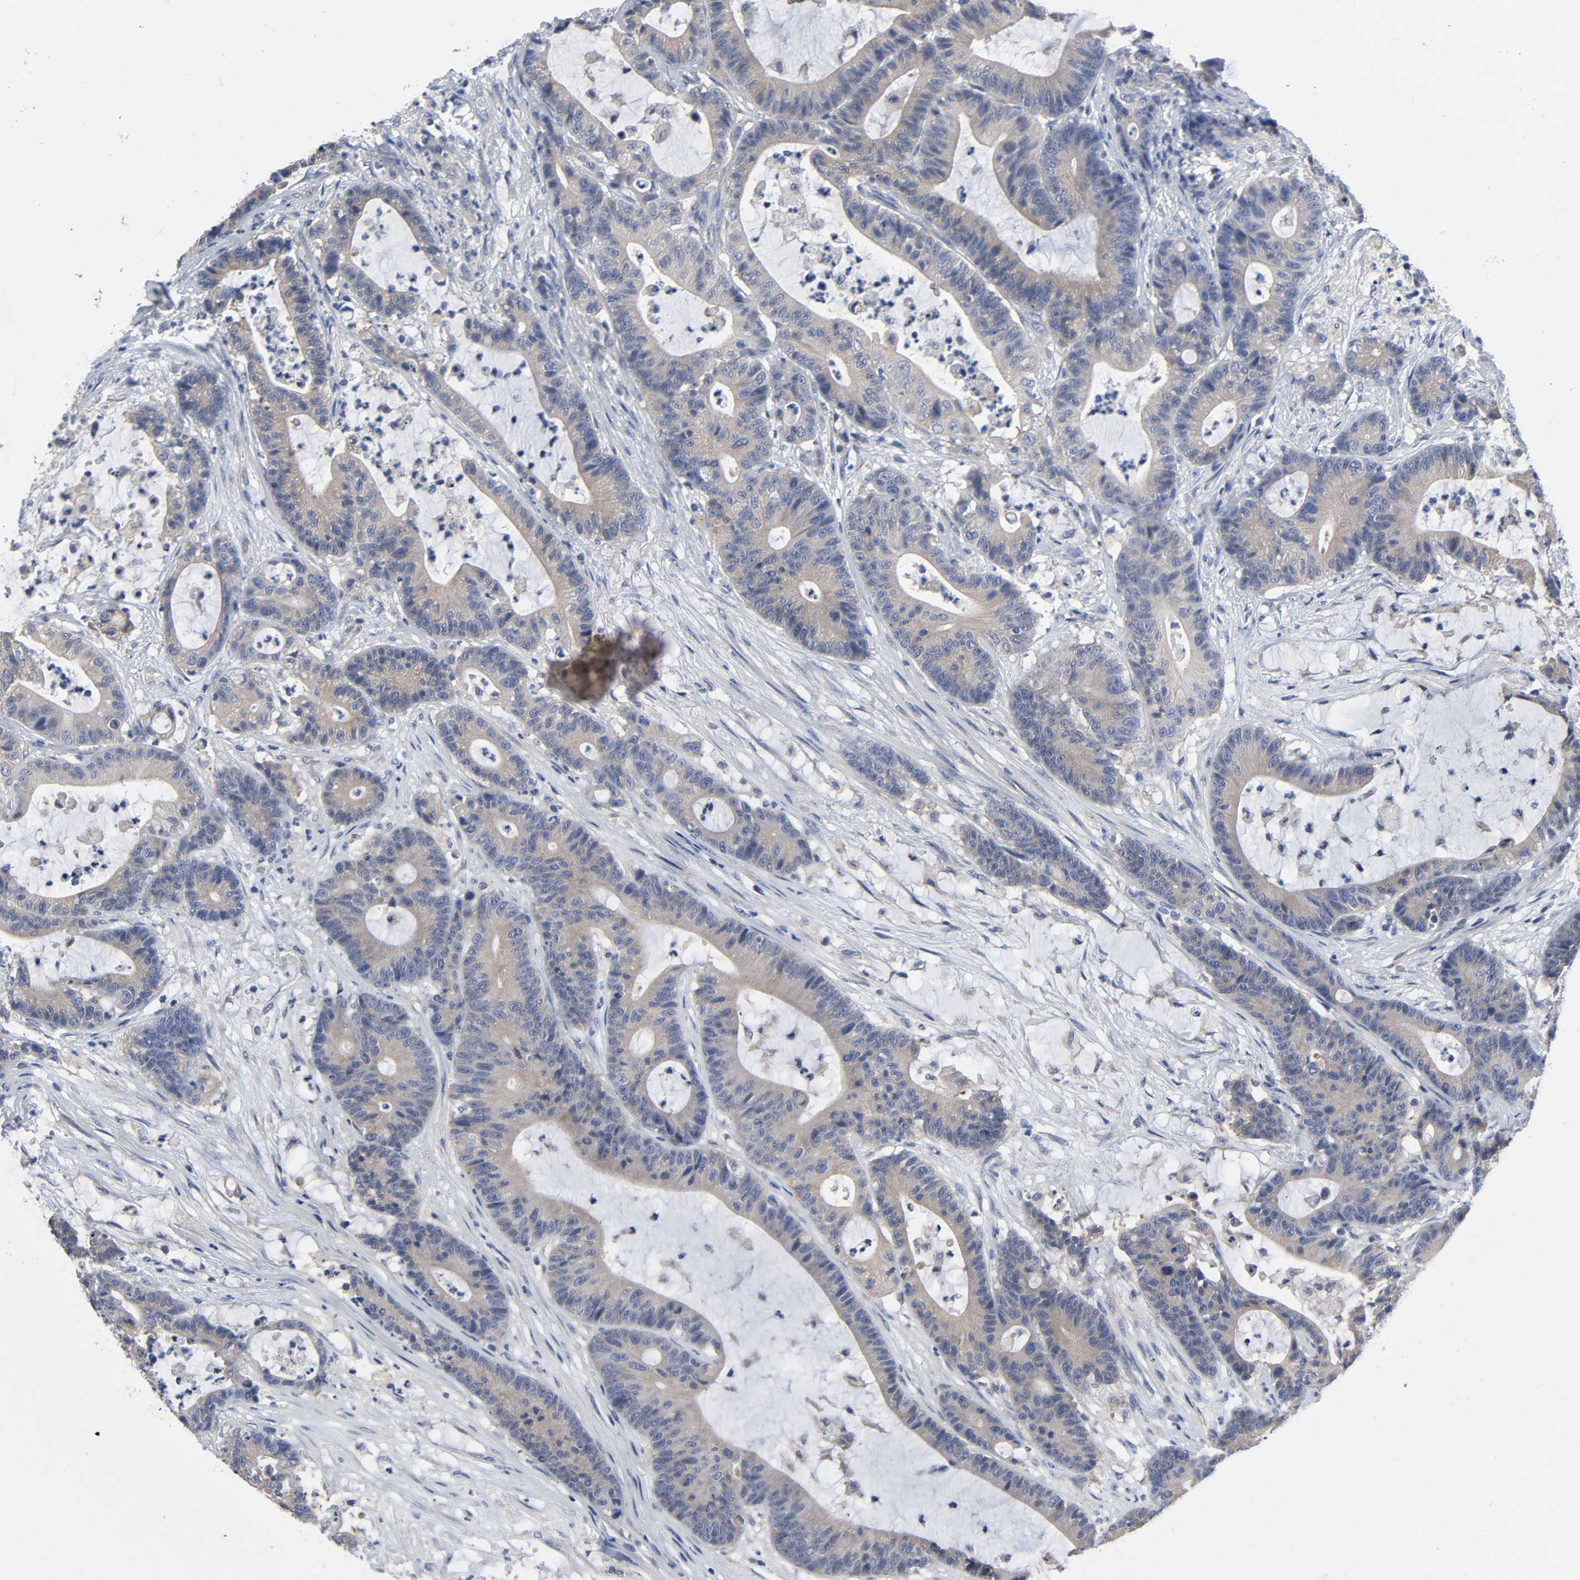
{"staining": {"intensity": "moderate", "quantity": ">75%", "location": "cytoplasmic/membranous"}, "tissue": "colorectal cancer", "cell_type": "Tumor cells", "image_type": "cancer", "snomed": [{"axis": "morphology", "description": "Adenocarcinoma, NOS"}, {"axis": "topography", "description": "Colon"}], "caption": "Immunohistochemical staining of human adenocarcinoma (colorectal) displays medium levels of moderate cytoplasmic/membranous protein staining in approximately >75% of tumor cells.", "gene": "DYNLT3", "patient": {"sex": "female", "age": 84}}